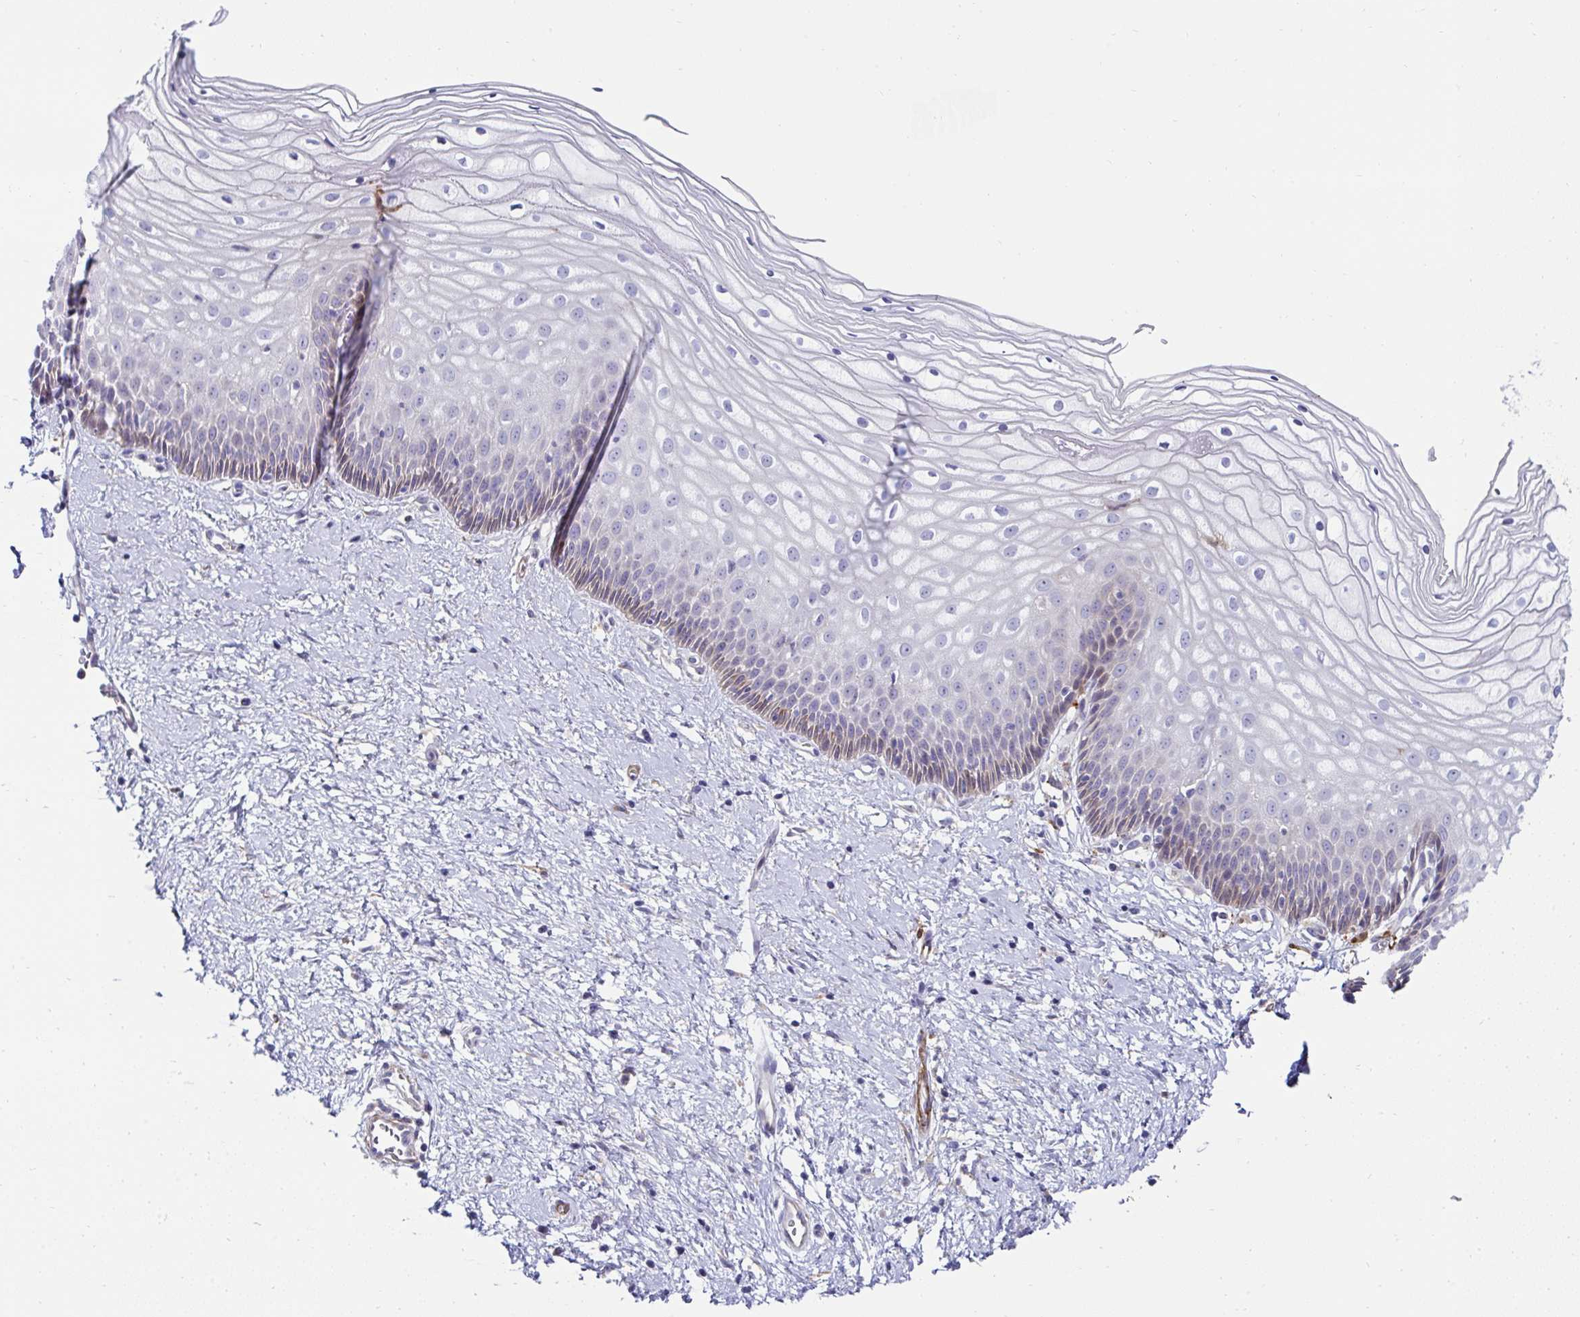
{"staining": {"intensity": "negative", "quantity": "none", "location": "none"}, "tissue": "cervix", "cell_type": "Glandular cells", "image_type": "normal", "snomed": [{"axis": "morphology", "description": "Normal tissue, NOS"}, {"axis": "topography", "description": "Cervix"}], "caption": "This is an immunohistochemistry (IHC) histopathology image of benign human cervix. There is no staining in glandular cells.", "gene": "FBXL13", "patient": {"sex": "female", "age": 36}}